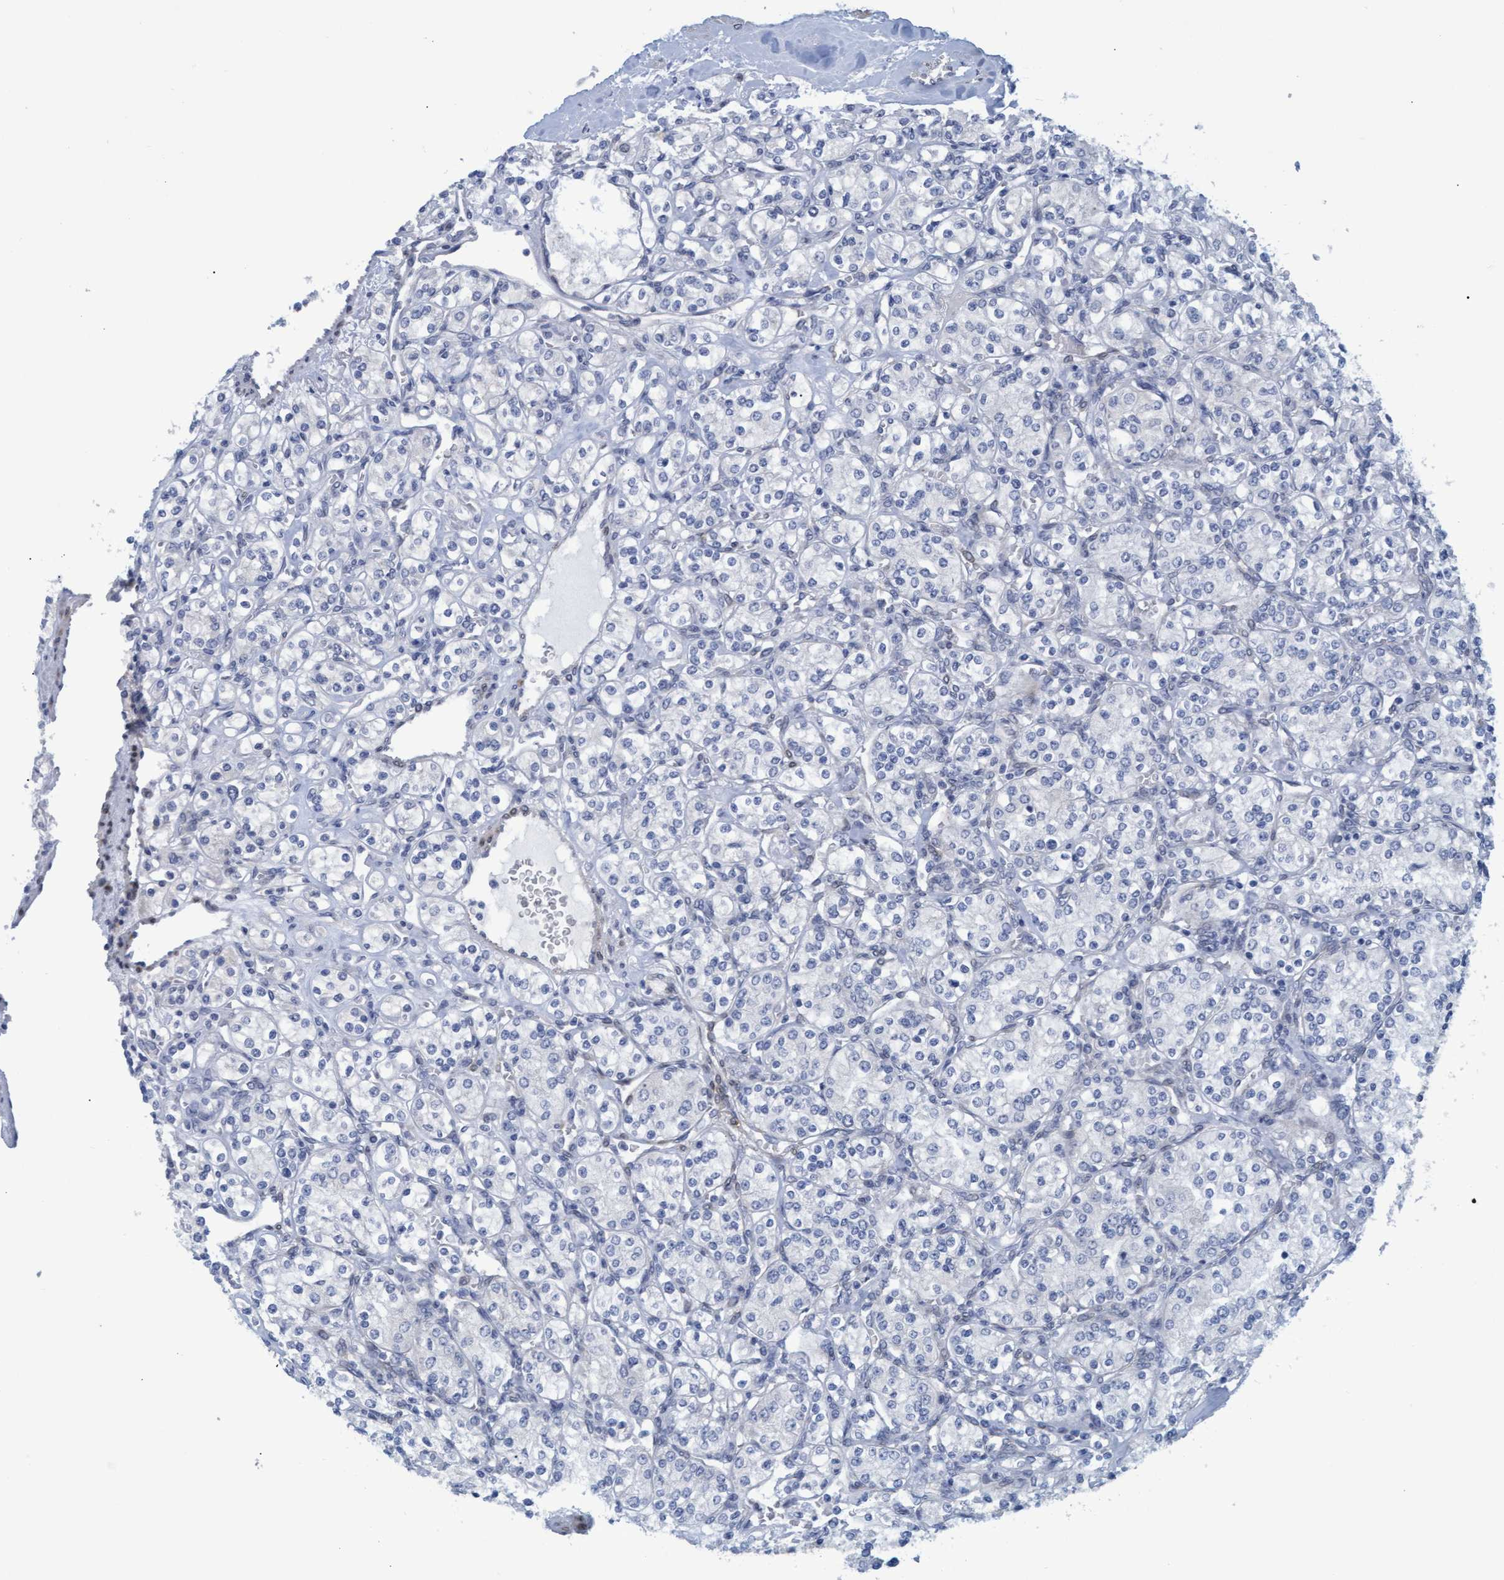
{"staining": {"intensity": "negative", "quantity": "none", "location": "none"}, "tissue": "renal cancer", "cell_type": "Tumor cells", "image_type": "cancer", "snomed": [{"axis": "morphology", "description": "Adenocarcinoma, NOS"}, {"axis": "topography", "description": "Kidney"}], "caption": "IHC histopathology image of renal adenocarcinoma stained for a protein (brown), which reveals no staining in tumor cells.", "gene": "SSTR3", "patient": {"sex": "male", "age": 77}}